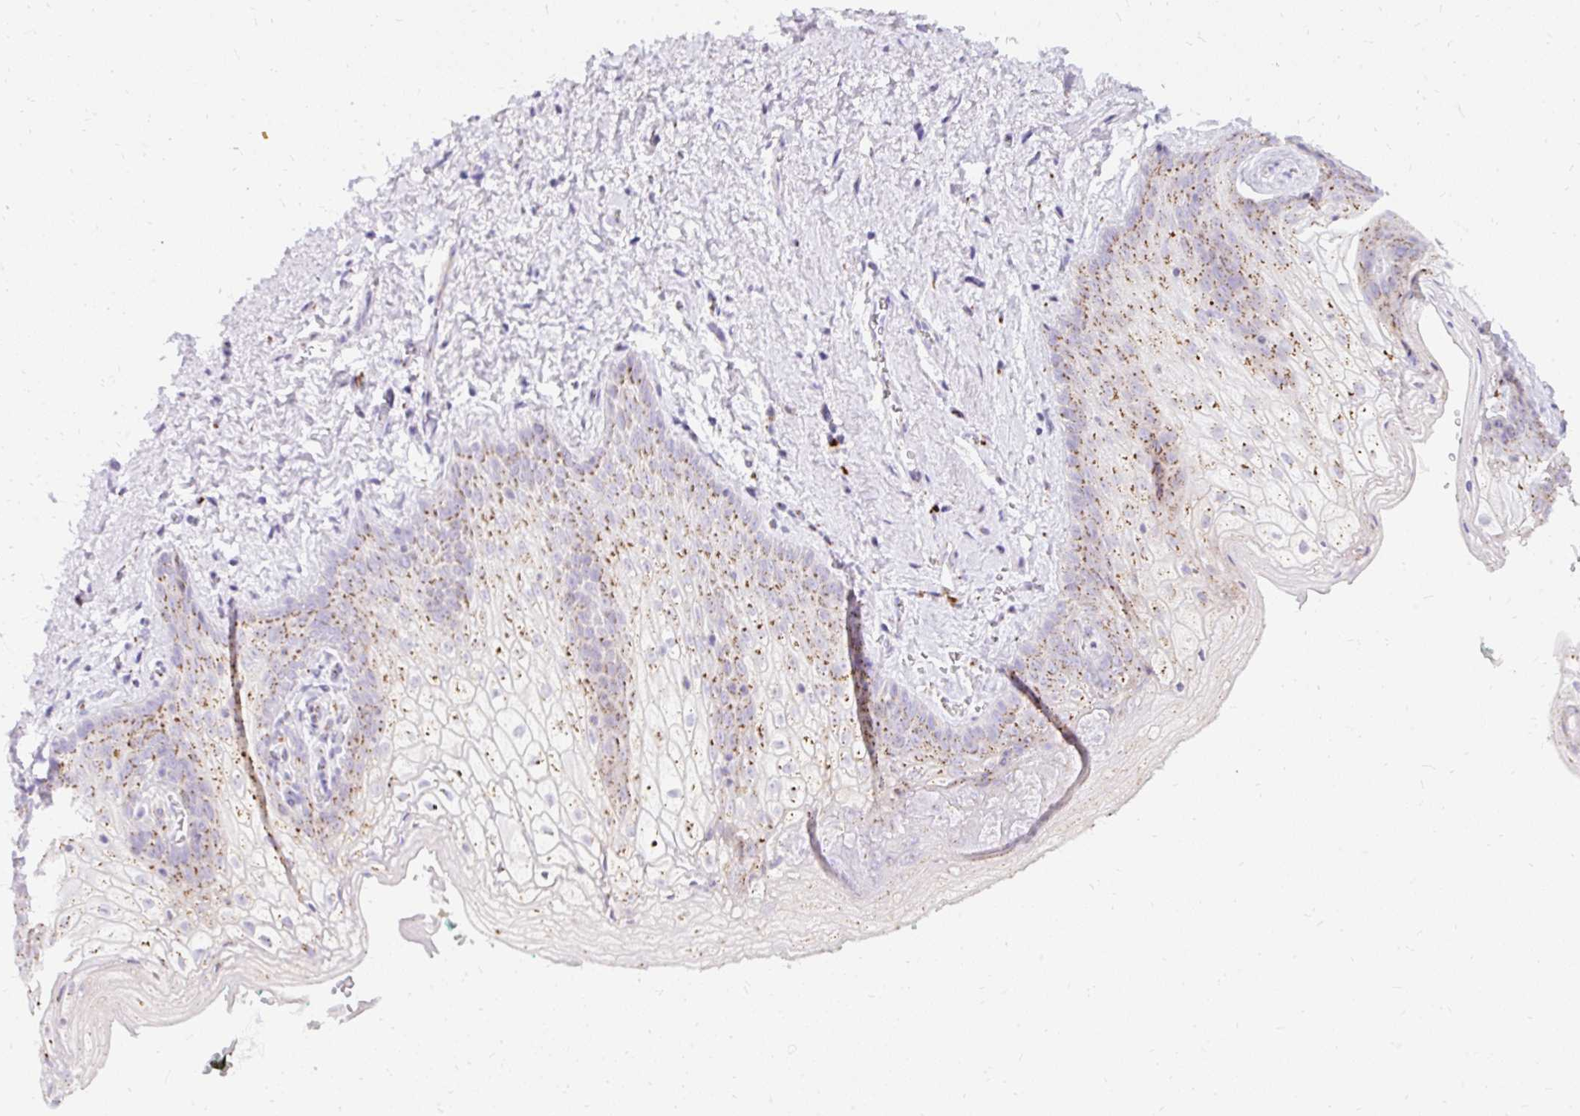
{"staining": {"intensity": "moderate", "quantity": ">75%", "location": "cytoplasmic/membranous"}, "tissue": "vagina", "cell_type": "Squamous epithelial cells", "image_type": "normal", "snomed": [{"axis": "morphology", "description": "Normal tissue, NOS"}, {"axis": "topography", "description": "Vulva"}, {"axis": "topography", "description": "Vagina"}, {"axis": "topography", "description": "Peripheral nerve tissue"}], "caption": "Approximately >75% of squamous epithelial cells in unremarkable human vagina show moderate cytoplasmic/membranous protein expression as visualized by brown immunohistochemical staining.", "gene": "GOLGA8A", "patient": {"sex": "female", "age": 66}}